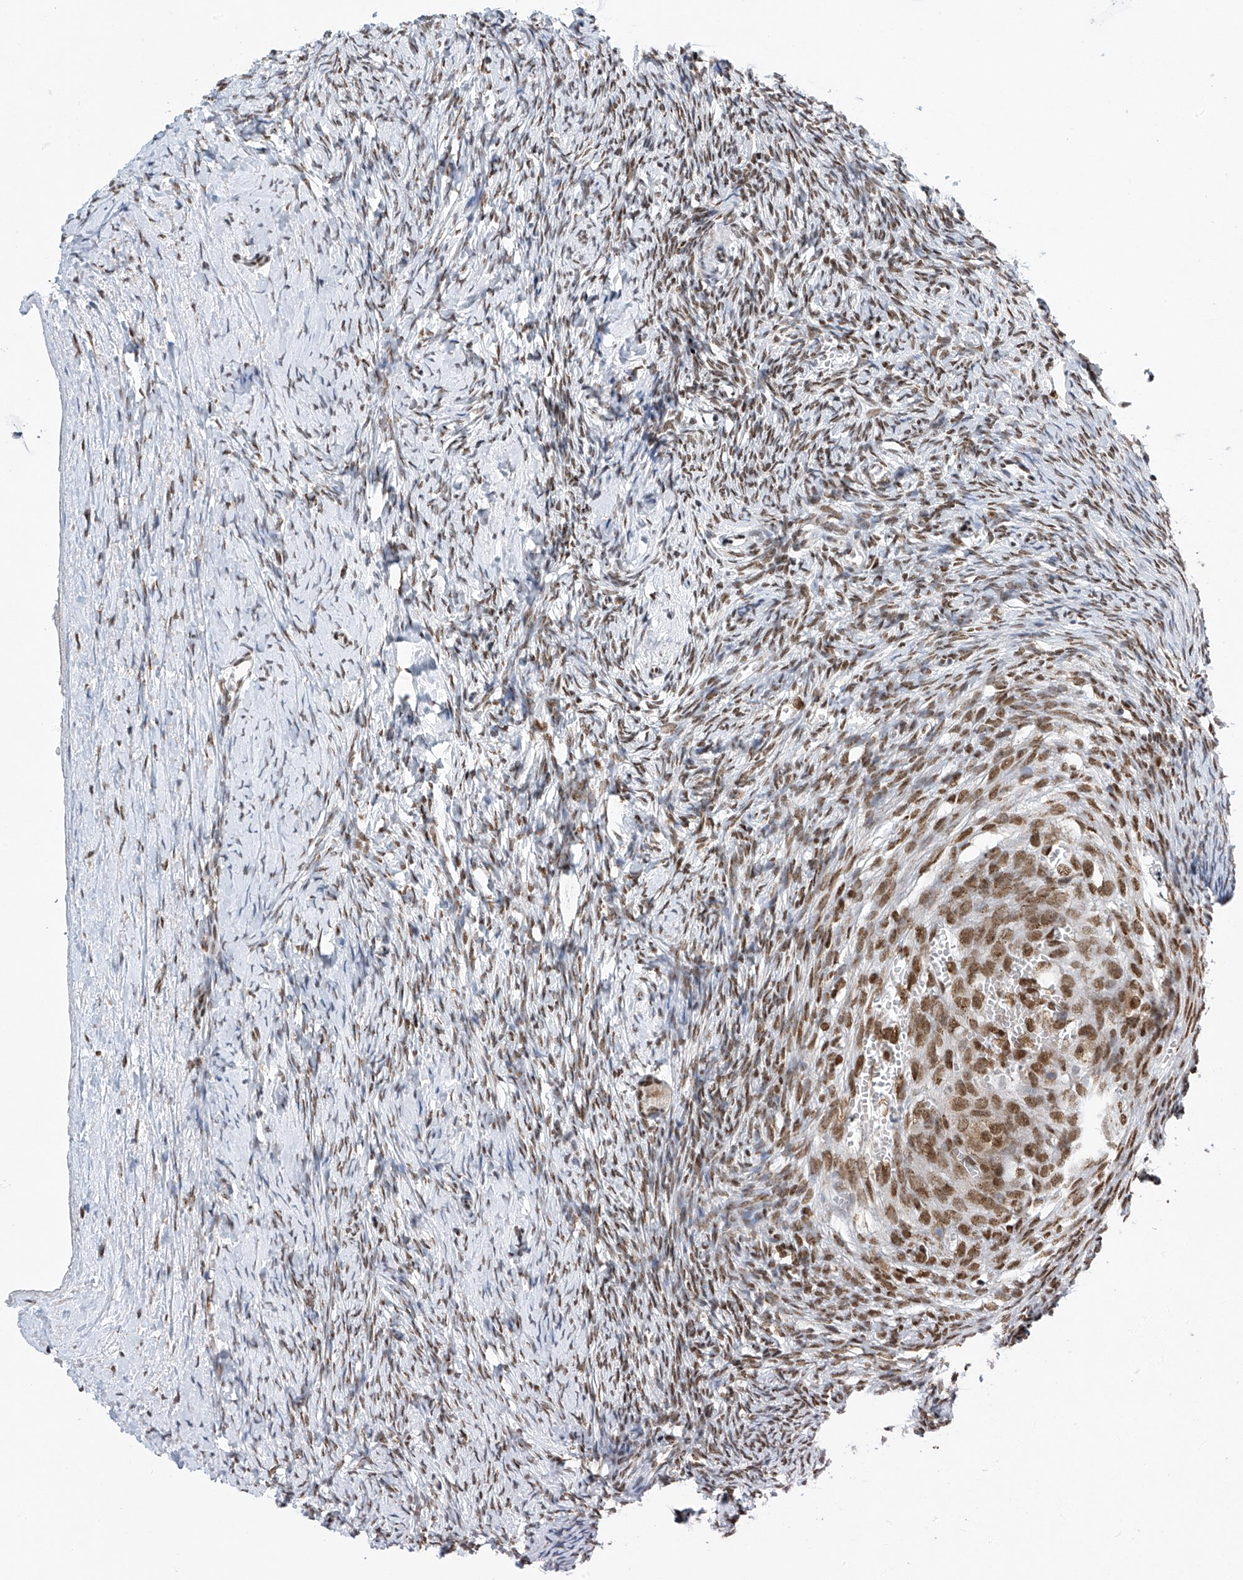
{"staining": {"intensity": "moderate", "quantity": ">75%", "location": "nuclear"}, "tissue": "ovary", "cell_type": "Follicle cells", "image_type": "normal", "snomed": [{"axis": "morphology", "description": "Normal tissue, NOS"}, {"axis": "morphology", "description": "Developmental malformation"}, {"axis": "topography", "description": "Ovary"}], "caption": "A photomicrograph showing moderate nuclear staining in about >75% of follicle cells in unremarkable ovary, as visualized by brown immunohistochemical staining.", "gene": "APLF", "patient": {"sex": "female", "age": 39}}